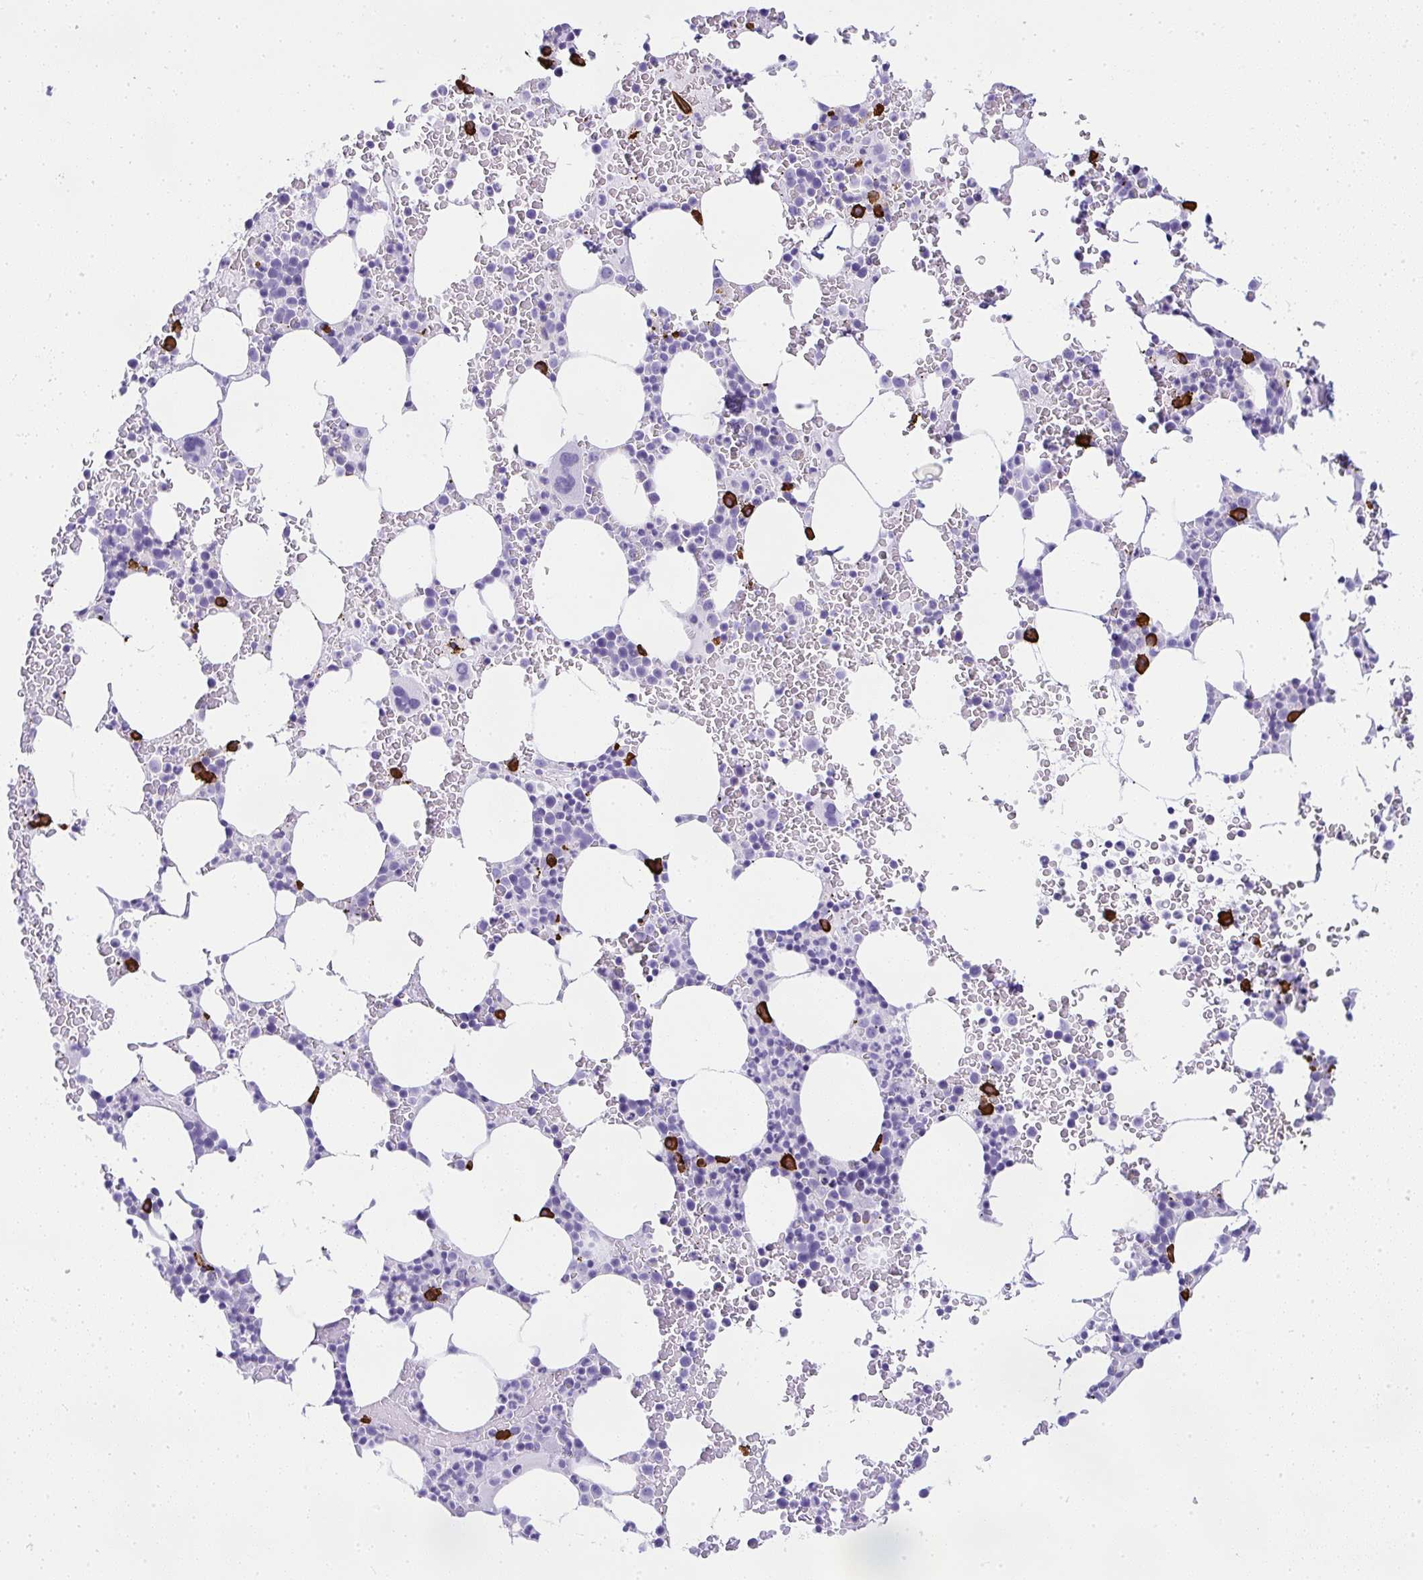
{"staining": {"intensity": "strong", "quantity": "<25%", "location": "cytoplasmic/membranous"}, "tissue": "bone marrow", "cell_type": "Hematopoietic cells", "image_type": "normal", "snomed": [{"axis": "morphology", "description": "Normal tissue, NOS"}, {"axis": "topography", "description": "Bone marrow"}], "caption": "Immunohistochemistry of benign bone marrow demonstrates medium levels of strong cytoplasmic/membranous positivity in approximately <25% of hematopoietic cells. (DAB IHC, brown staining for protein, blue staining for nuclei).", "gene": "CDADC1", "patient": {"sex": "female", "age": 62}}